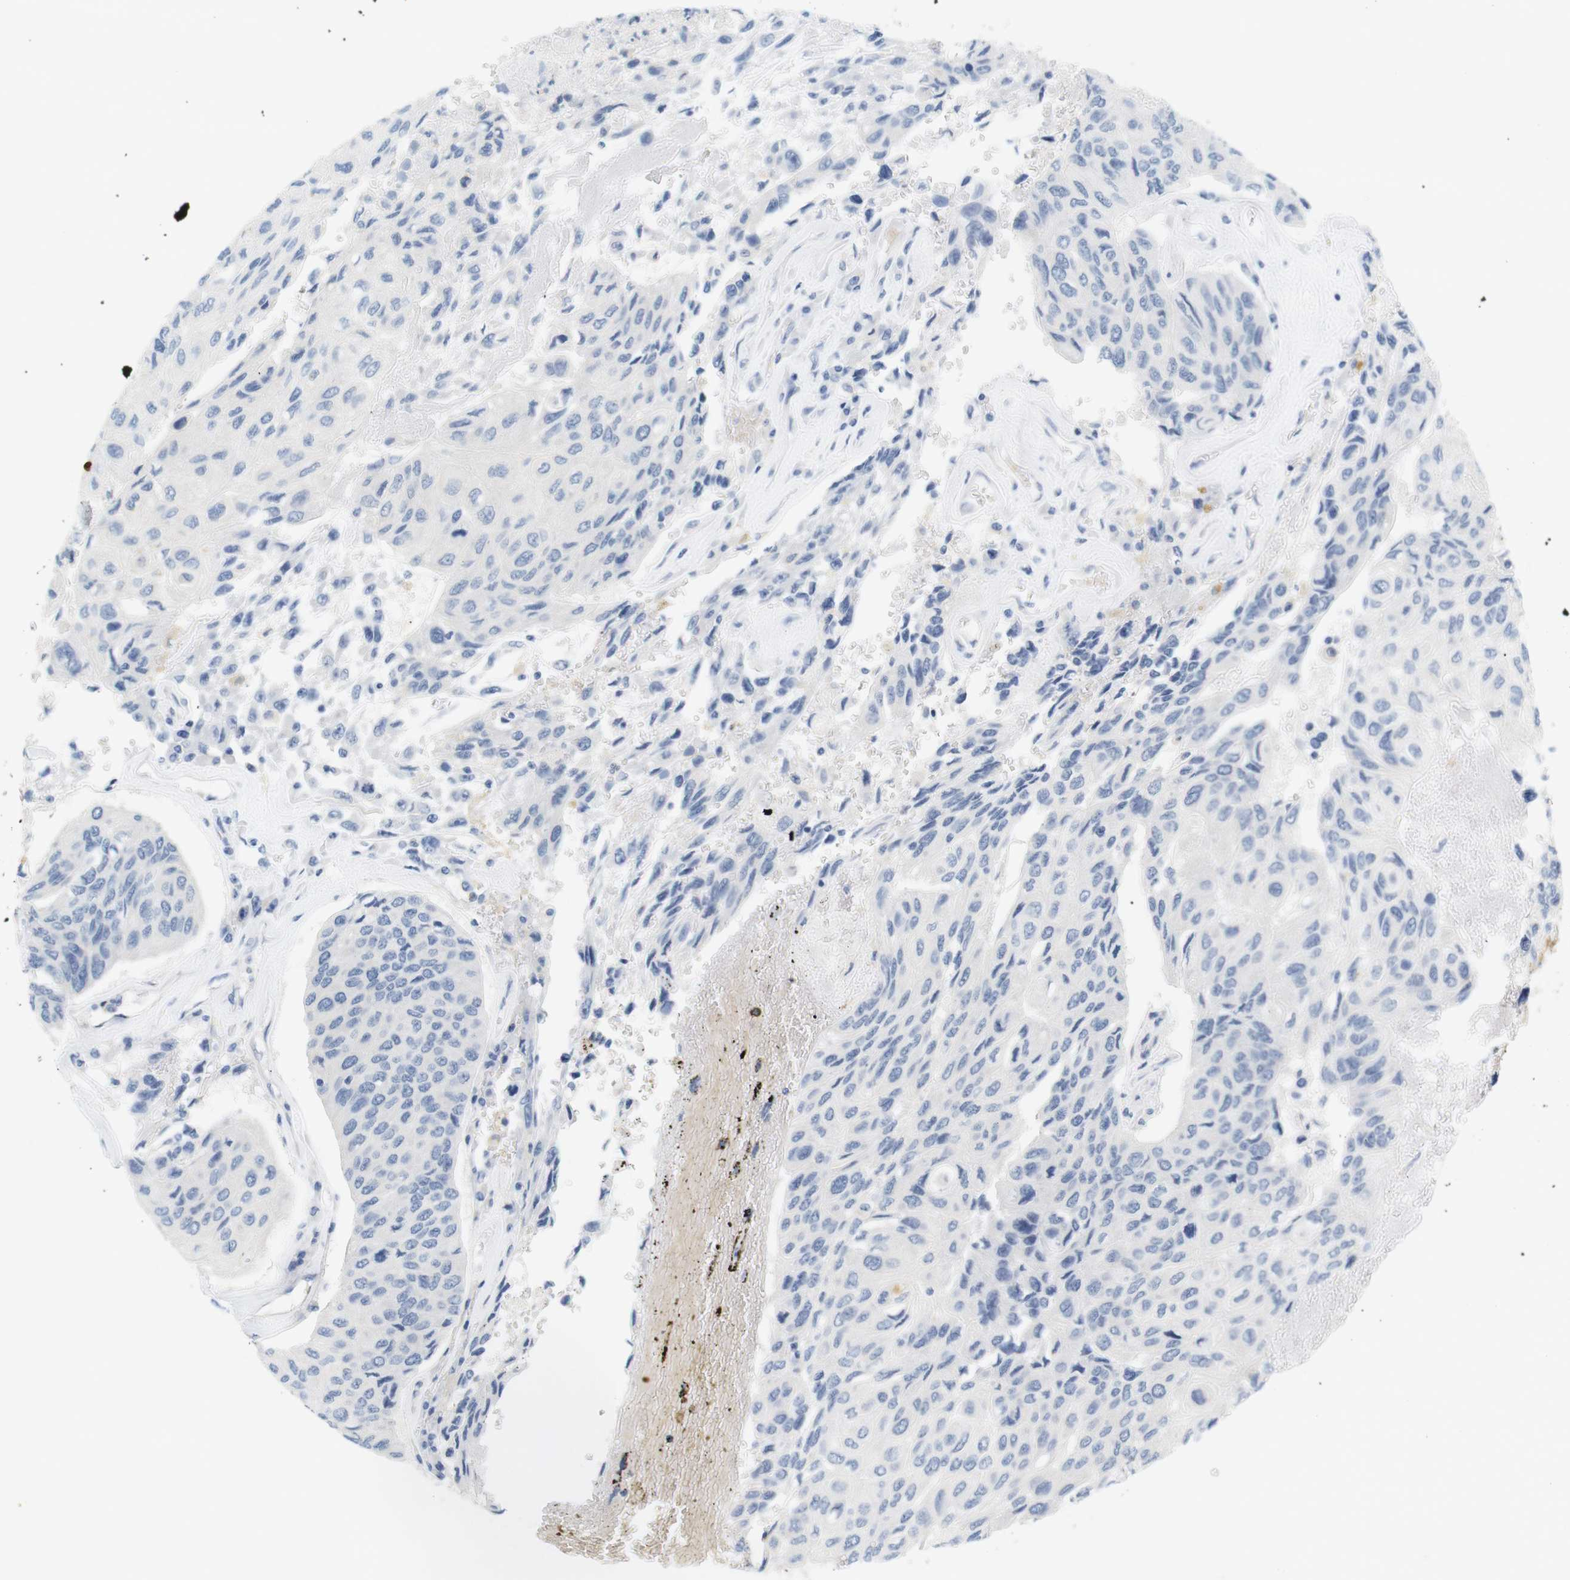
{"staining": {"intensity": "negative", "quantity": "none", "location": "none"}, "tissue": "urothelial cancer", "cell_type": "Tumor cells", "image_type": "cancer", "snomed": [{"axis": "morphology", "description": "Urothelial carcinoma, High grade"}, {"axis": "topography", "description": "Urinary bladder"}], "caption": "Immunohistochemical staining of human urothelial carcinoma (high-grade) exhibits no significant staining in tumor cells.", "gene": "LRRK2", "patient": {"sex": "female", "age": 85}}